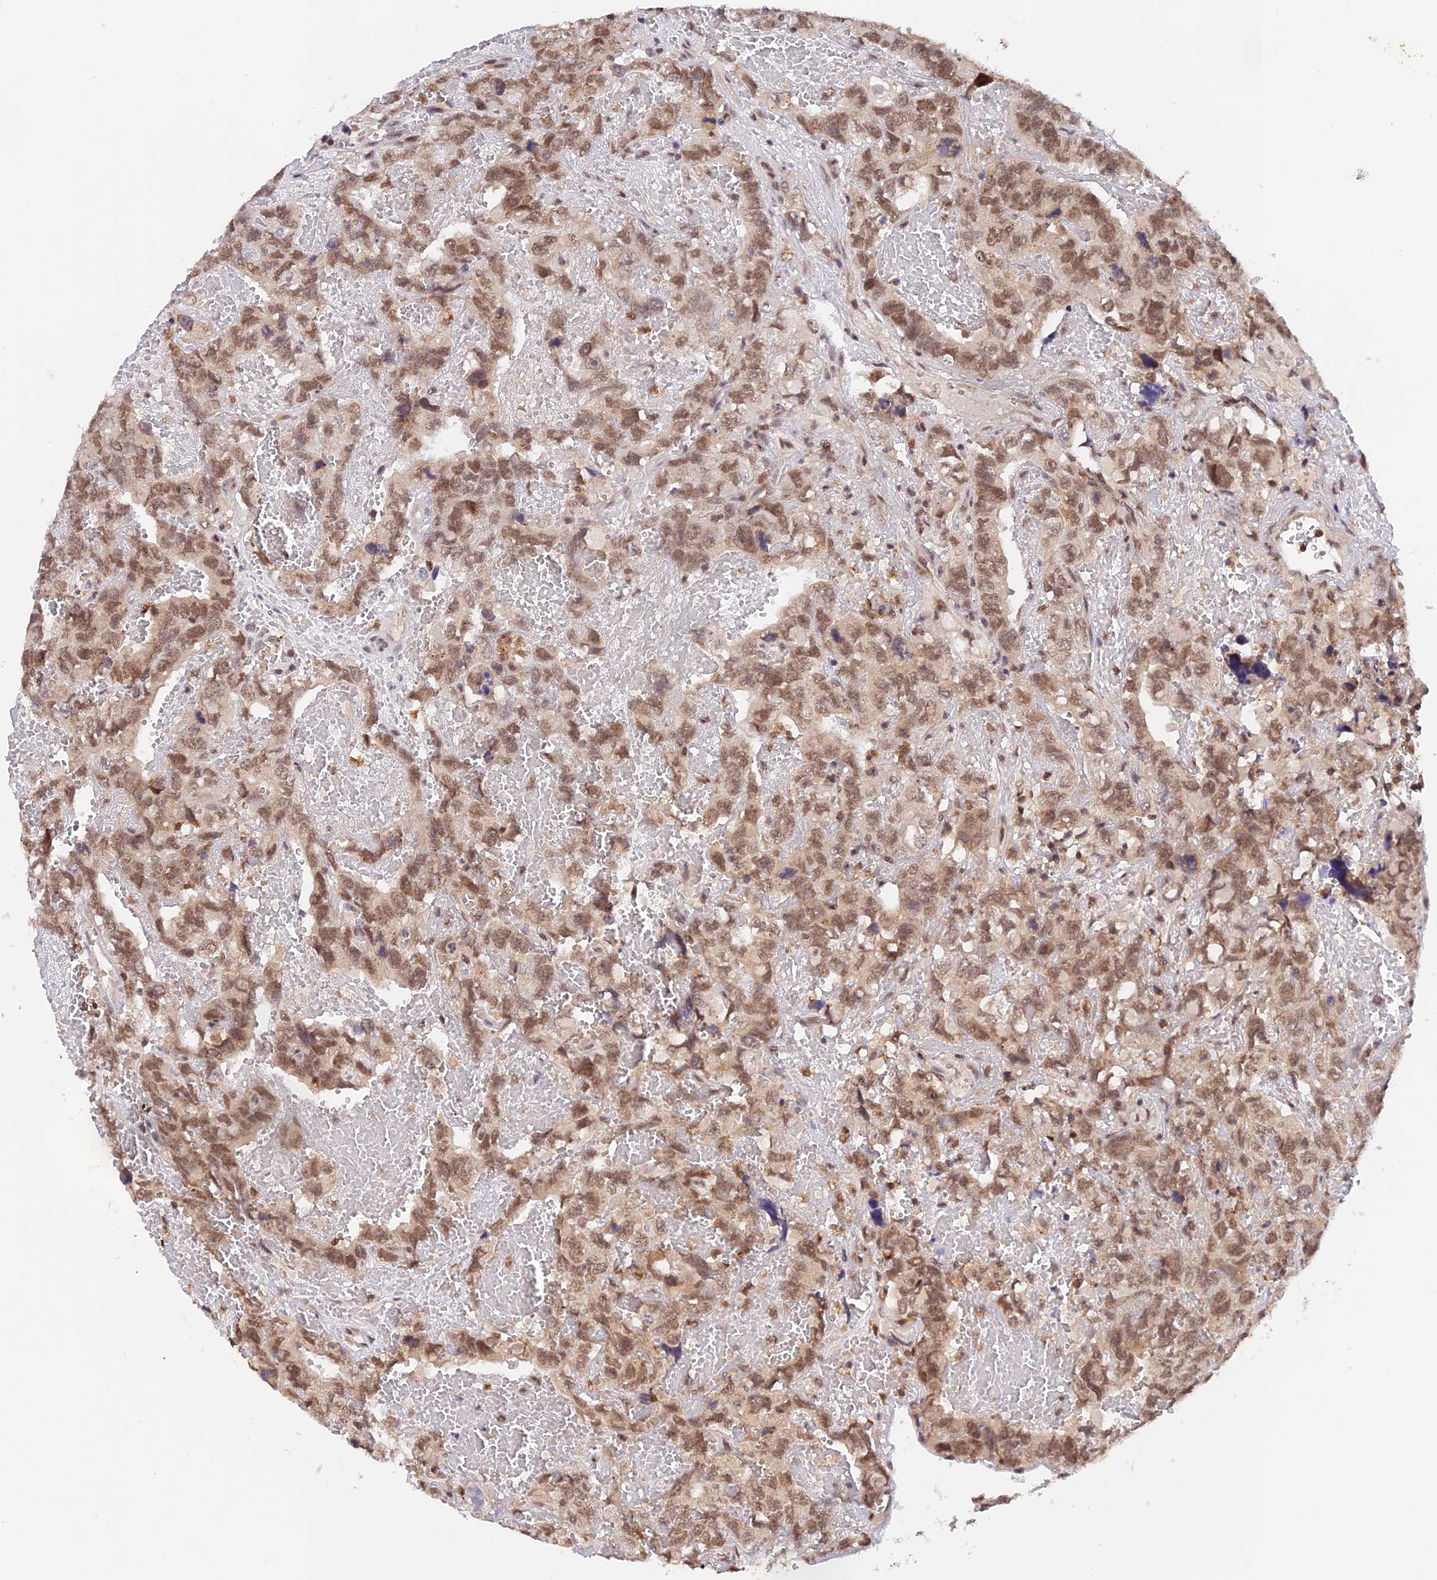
{"staining": {"intensity": "moderate", "quantity": ">75%", "location": "nuclear"}, "tissue": "testis cancer", "cell_type": "Tumor cells", "image_type": "cancer", "snomed": [{"axis": "morphology", "description": "Carcinoma, Embryonal, NOS"}, {"axis": "topography", "description": "Testis"}], "caption": "Testis cancer was stained to show a protein in brown. There is medium levels of moderate nuclear positivity in approximately >75% of tumor cells.", "gene": "PEX16", "patient": {"sex": "male", "age": 45}}